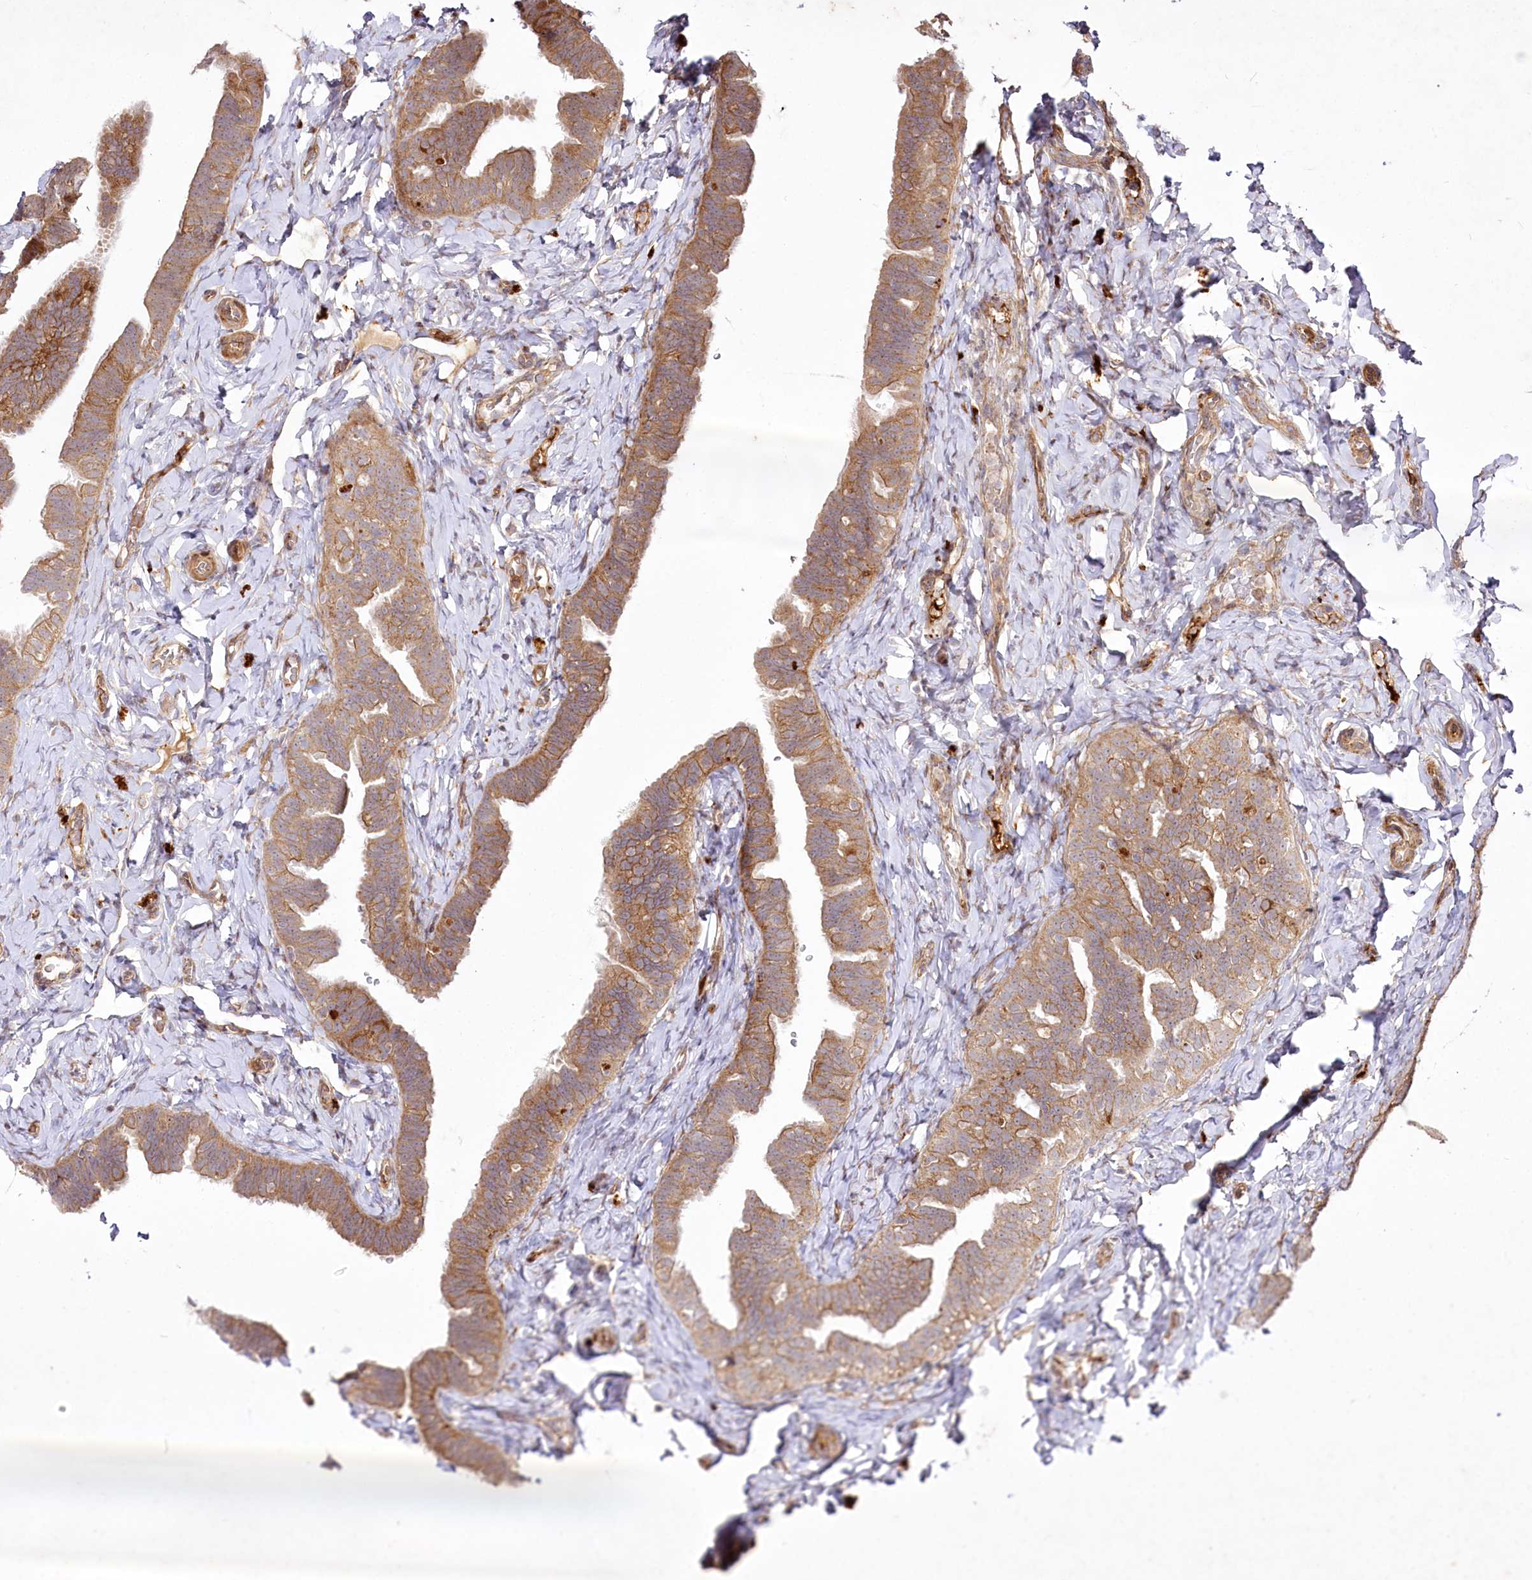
{"staining": {"intensity": "moderate", "quantity": ">75%", "location": "cytoplasmic/membranous"}, "tissue": "fallopian tube", "cell_type": "Glandular cells", "image_type": "normal", "snomed": [{"axis": "morphology", "description": "Normal tissue, NOS"}, {"axis": "topography", "description": "Fallopian tube"}], "caption": "The histopathology image demonstrates a brown stain indicating the presence of a protein in the cytoplasmic/membranous of glandular cells in fallopian tube. The staining was performed using DAB (3,3'-diaminobenzidine), with brown indicating positive protein expression. Nuclei are stained blue with hematoxylin.", "gene": "PSTK", "patient": {"sex": "female", "age": 39}}